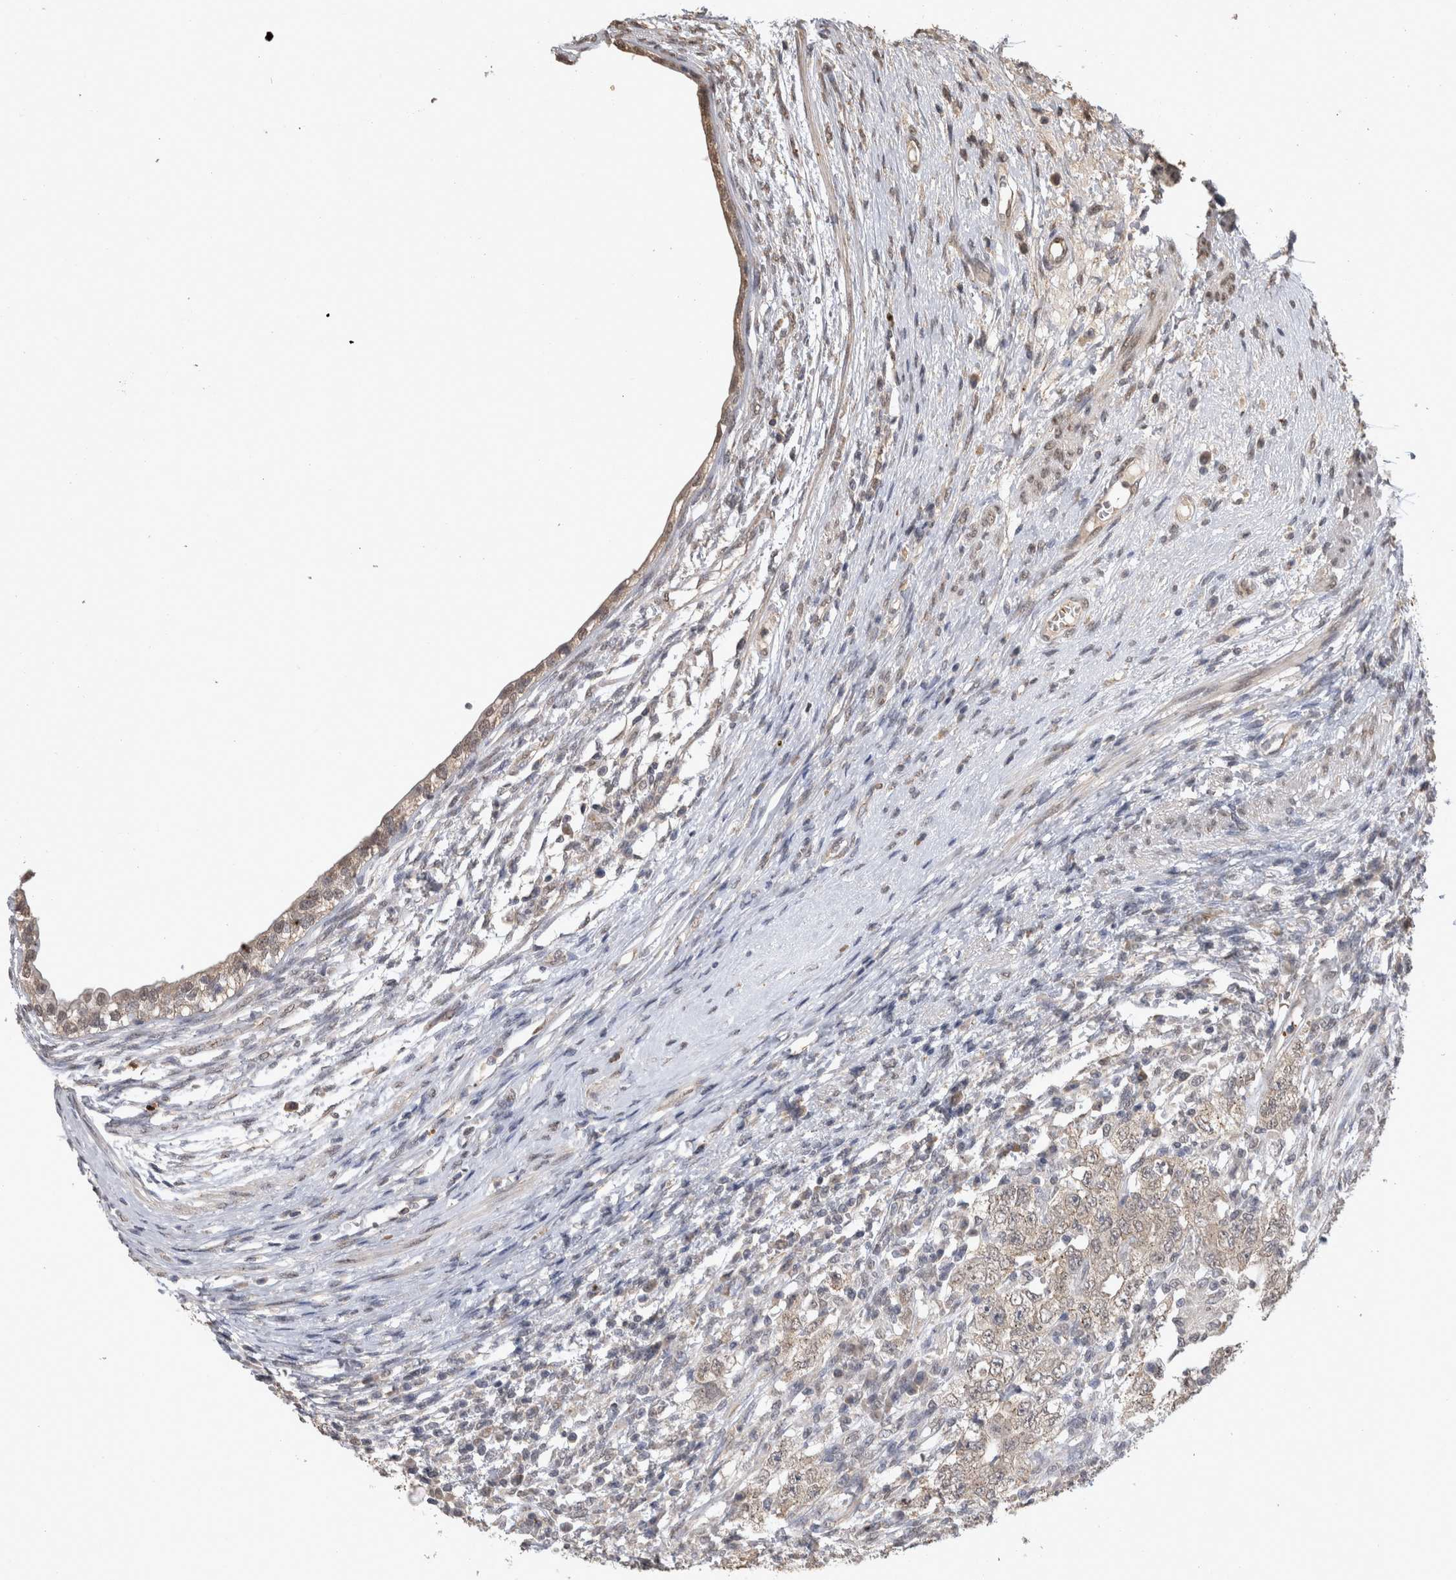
{"staining": {"intensity": "negative", "quantity": "none", "location": "none"}, "tissue": "testis cancer", "cell_type": "Tumor cells", "image_type": "cancer", "snomed": [{"axis": "morphology", "description": "Carcinoma, Embryonal, NOS"}, {"axis": "topography", "description": "Testis"}], "caption": "This is a image of immunohistochemistry (IHC) staining of embryonal carcinoma (testis), which shows no positivity in tumor cells.", "gene": "PAK4", "patient": {"sex": "male", "age": 26}}